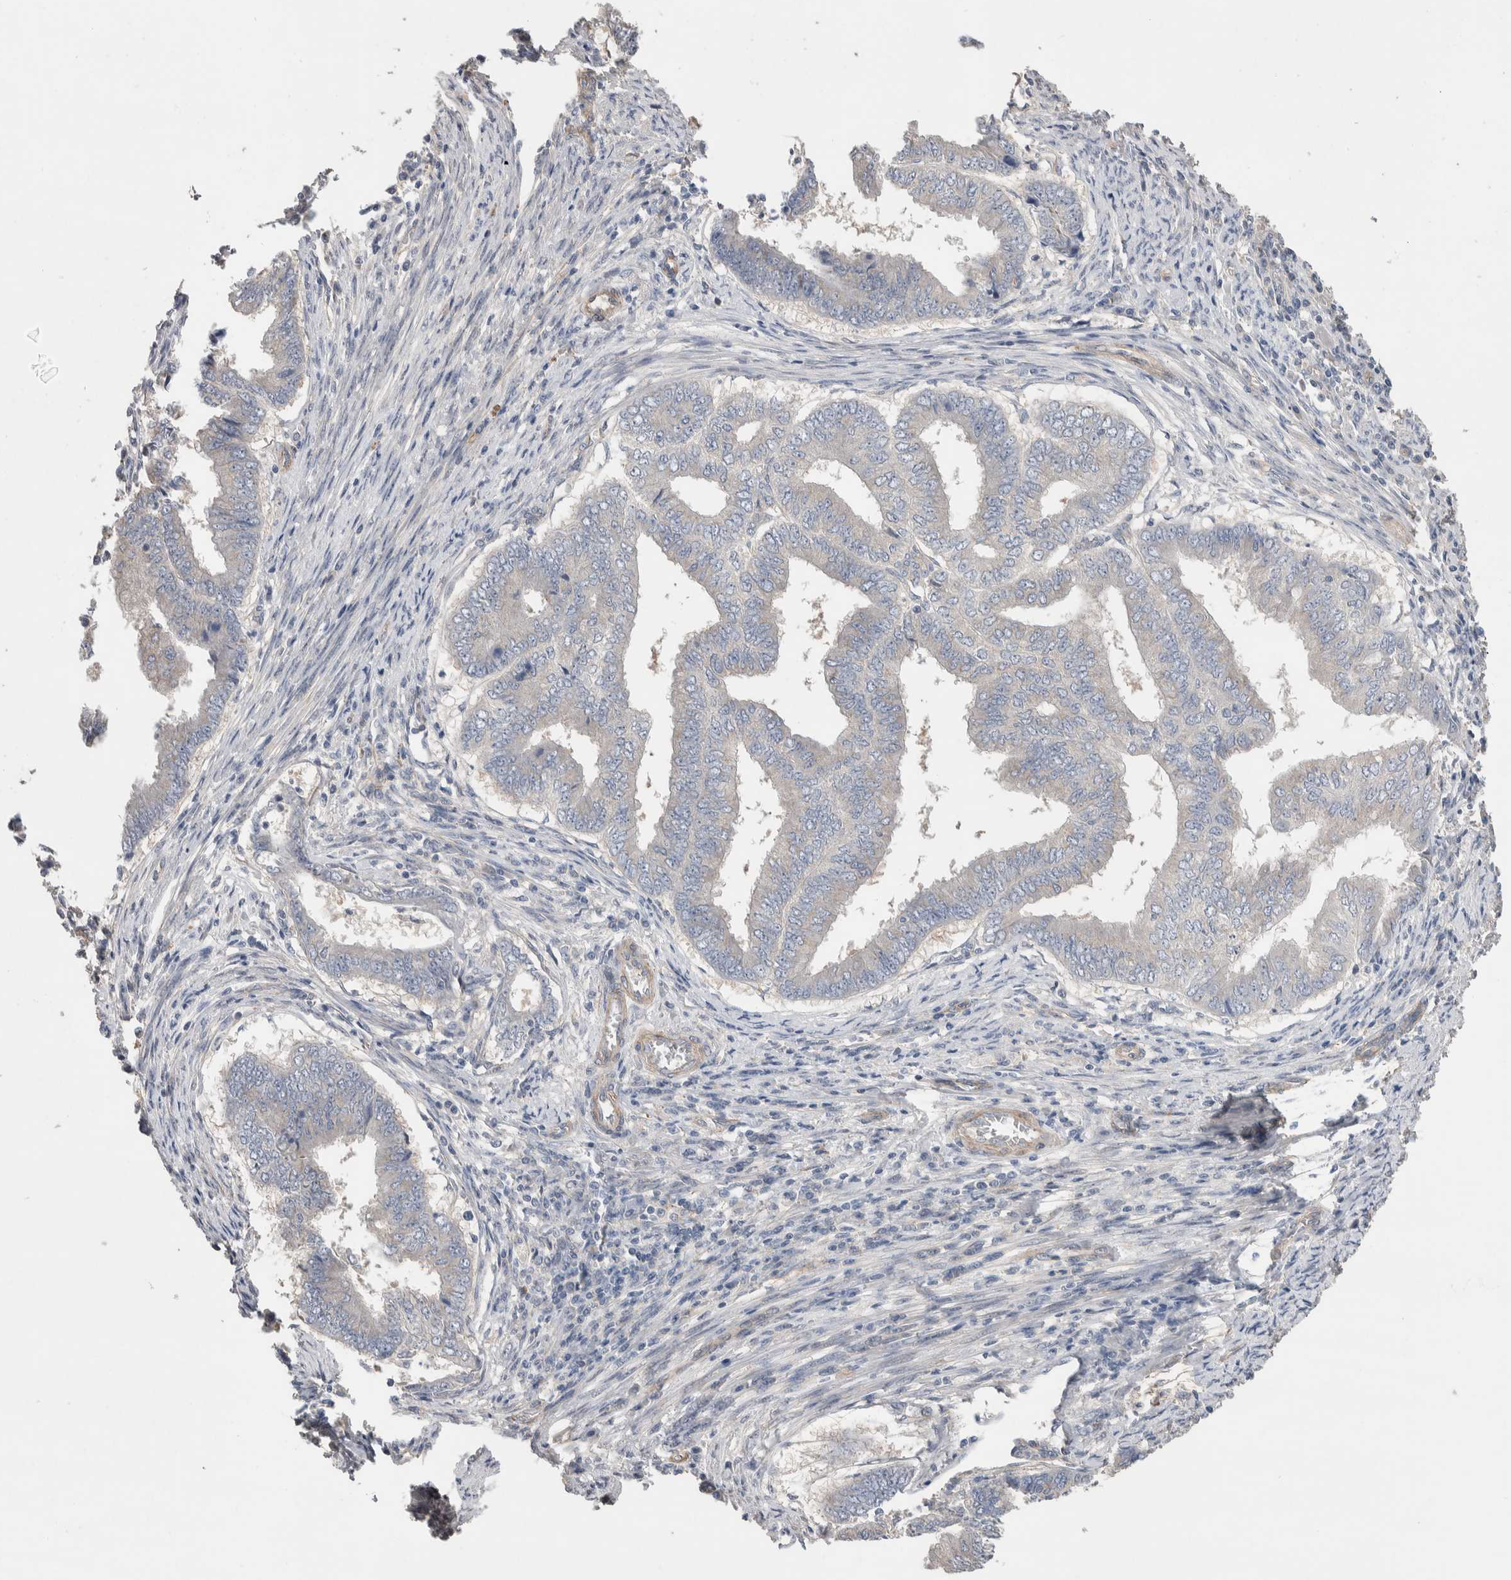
{"staining": {"intensity": "negative", "quantity": "none", "location": "none"}, "tissue": "endometrial cancer", "cell_type": "Tumor cells", "image_type": "cancer", "snomed": [{"axis": "morphology", "description": "Polyp, NOS"}, {"axis": "morphology", "description": "Adenocarcinoma, NOS"}, {"axis": "morphology", "description": "Adenoma, NOS"}, {"axis": "topography", "description": "Endometrium"}], "caption": "DAB immunohistochemical staining of endometrial adenocarcinoma shows no significant positivity in tumor cells. Brightfield microscopy of immunohistochemistry stained with DAB (brown) and hematoxylin (blue), captured at high magnification.", "gene": "GCNA", "patient": {"sex": "female", "age": 79}}